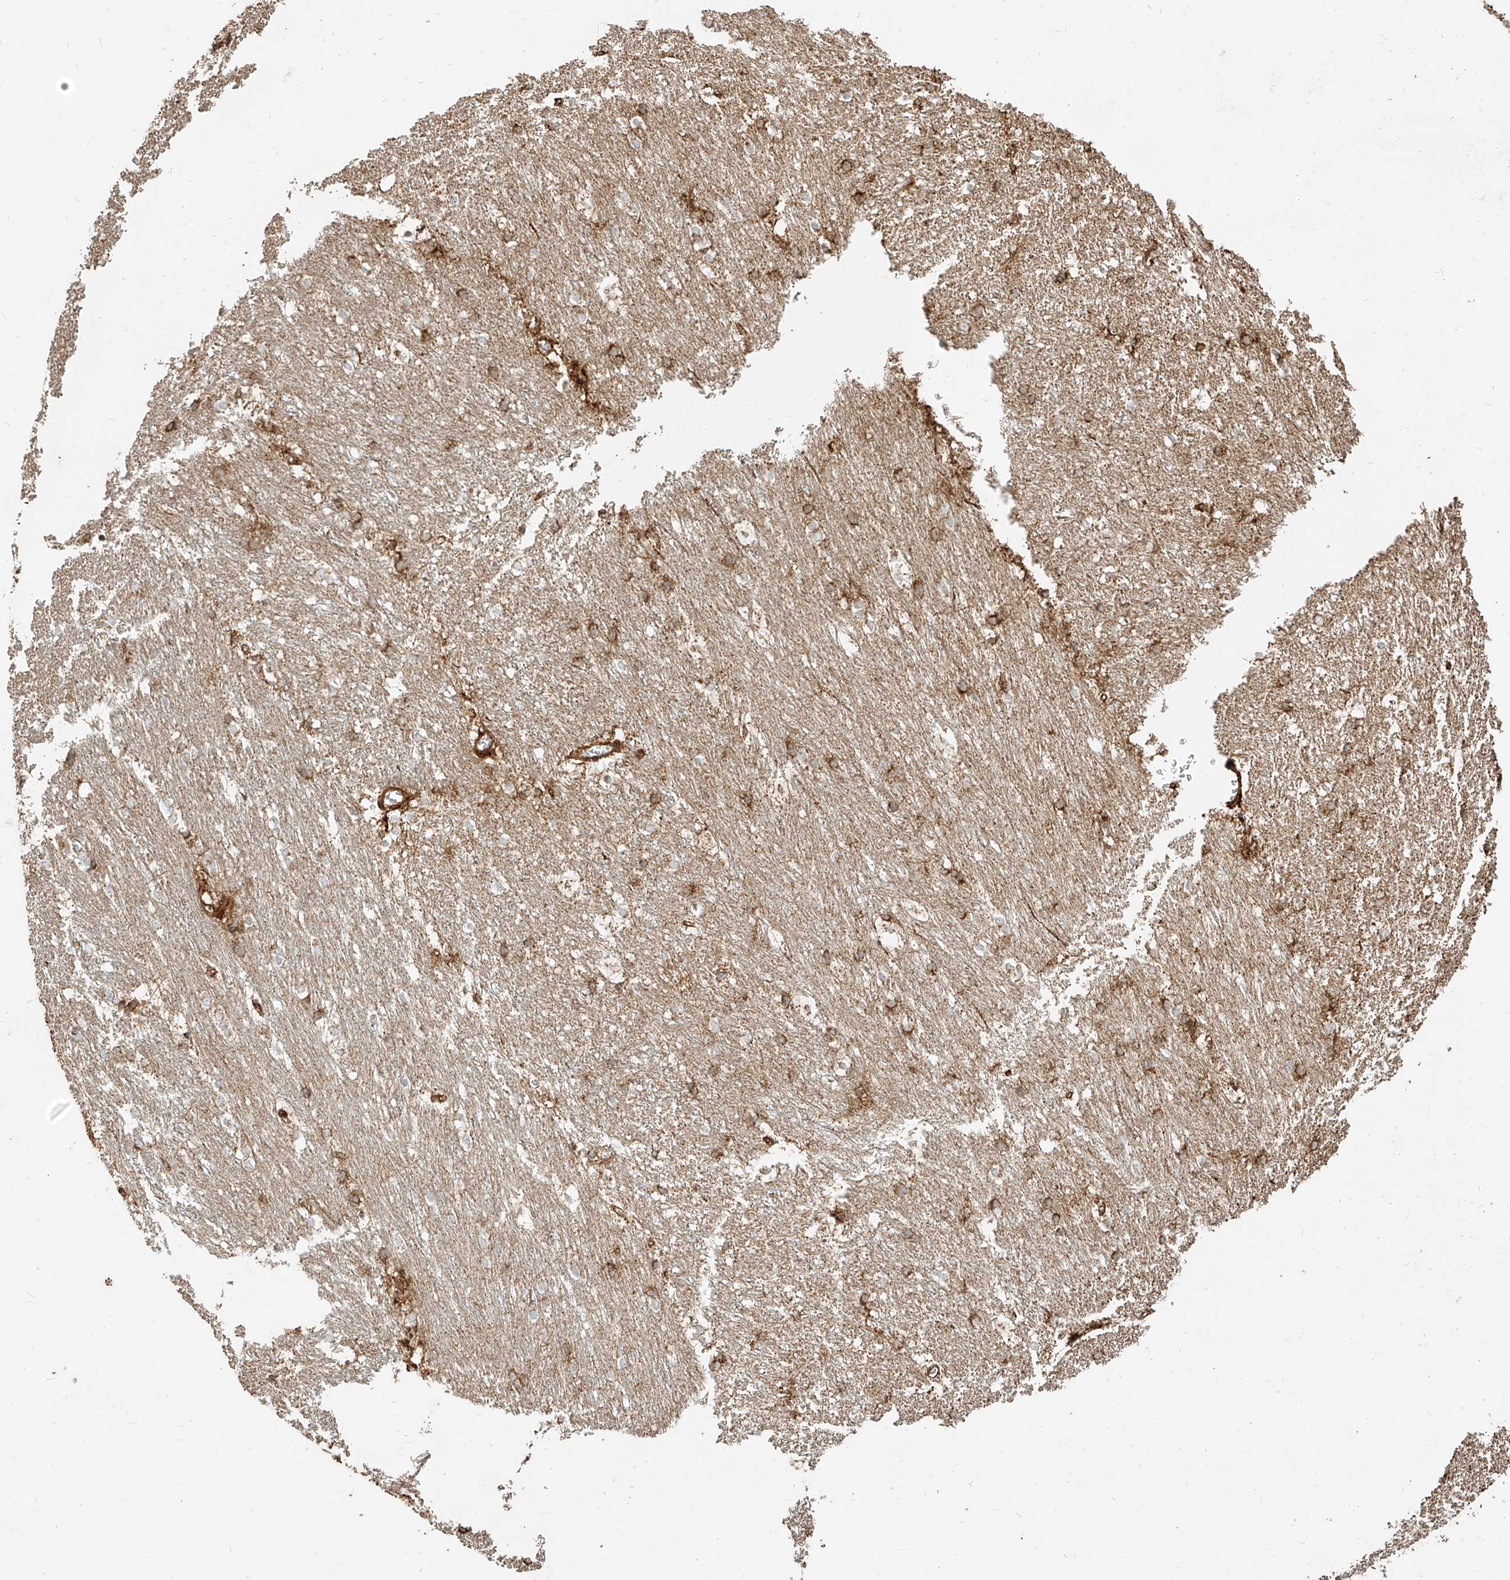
{"staining": {"intensity": "moderate", "quantity": "<25%", "location": "cytoplasmic/membranous"}, "tissue": "caudate", "cell_type": "Glial cells", "image_type": "normal", "snomed": [{"axis": "morphology", "description": "Normal tissue, NOS"}, {"axis": "topography", "description": "Lateral ventricle wall"}], "caption": "Immunohistochemical staining of normal caudate displays moderate cytoplasmic/membranous protein expression in about <25% of glial cells.", "gene": "MTX2", "patient": {"sex": "female", "age": 19}}